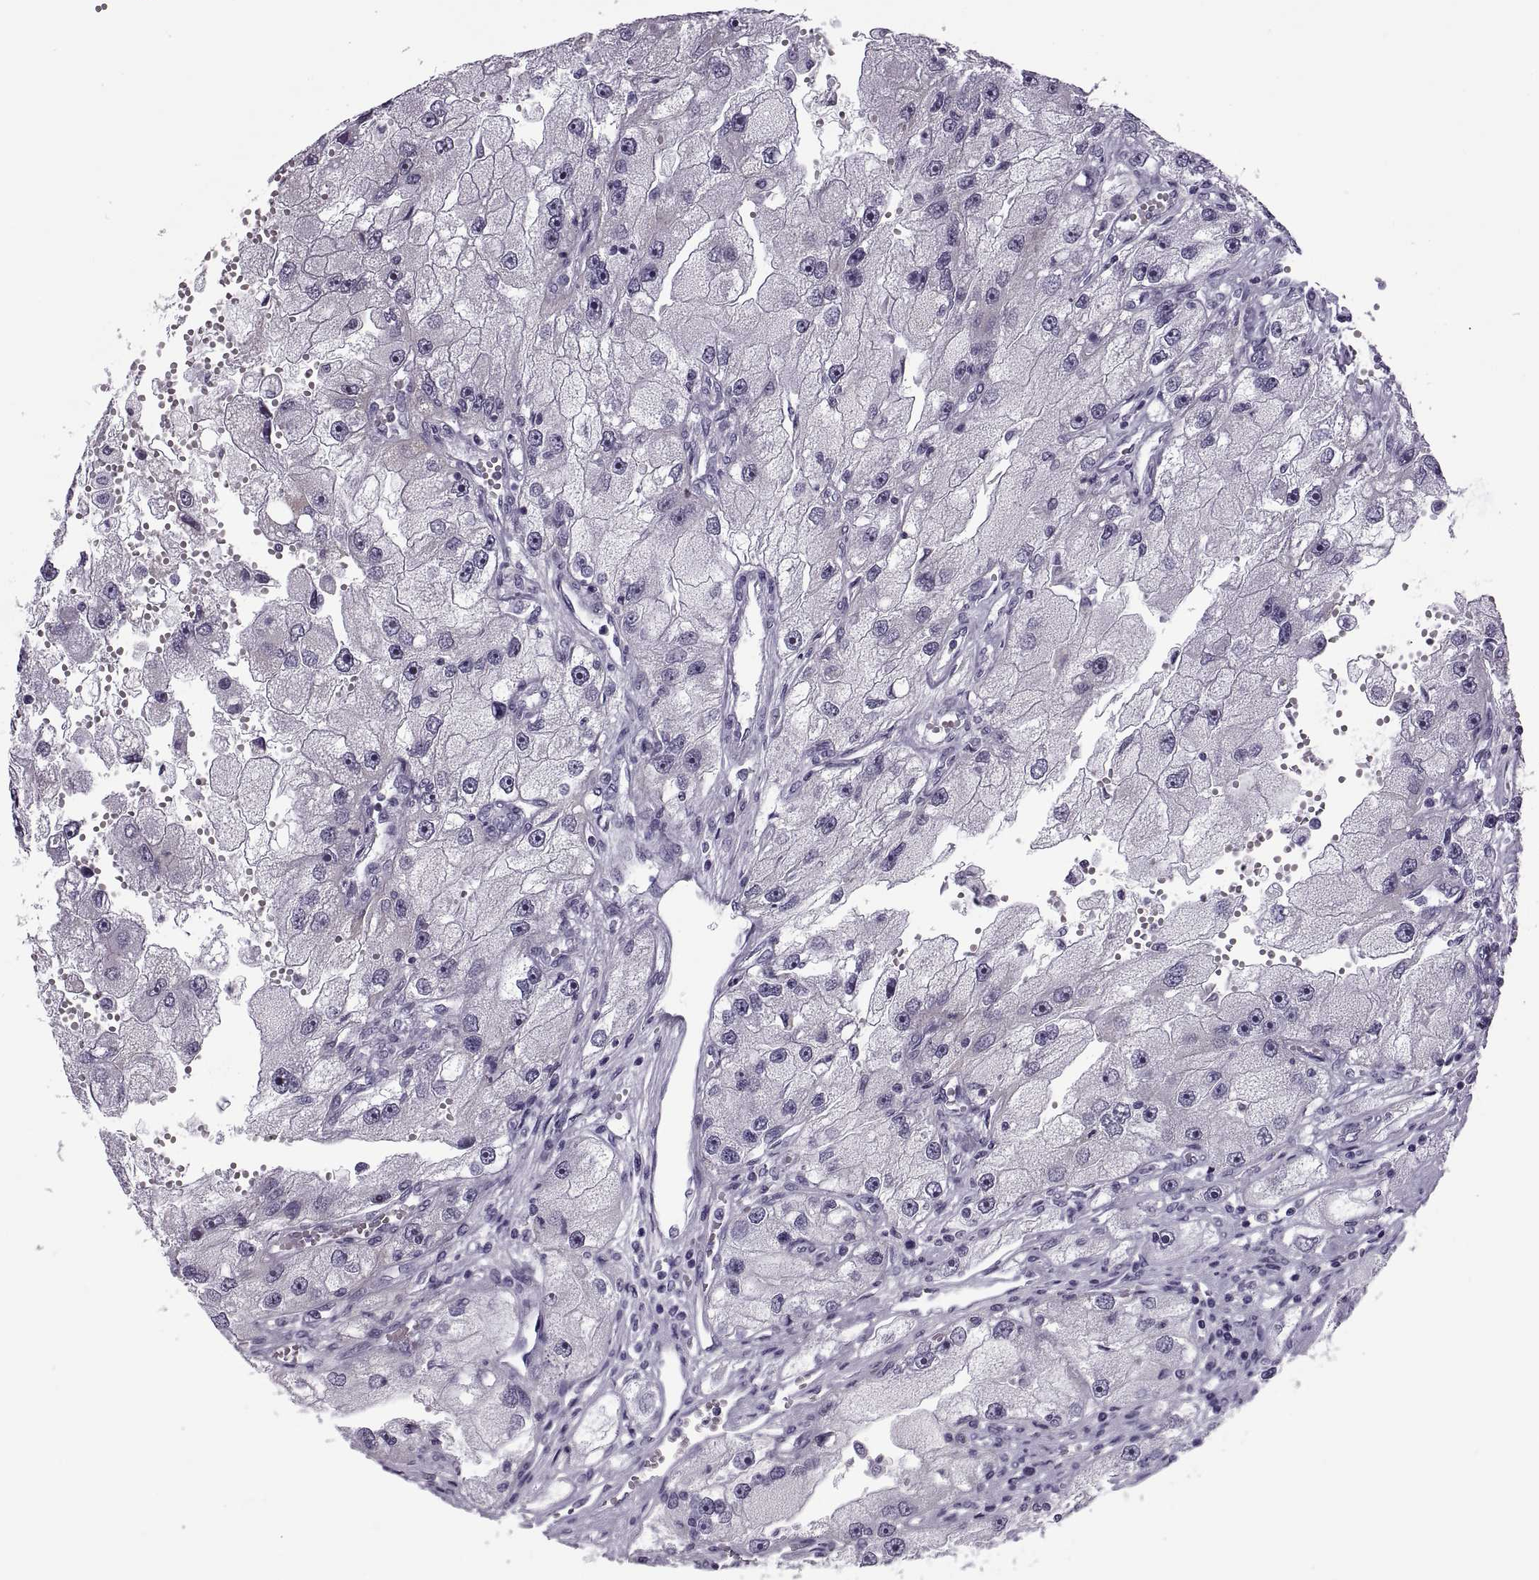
{"staining": {"intensity": "negative", "quantity": "none", "location": "none"}, "tissue": "renal cancer", "cell_type": "Tumor cells", "image_type": "cancer", "snomed": [{"axis": "morphology", "description": "Adenocarcinoma, NOS"}, {"axis": "topography", "description": "Kidney"}], "caption": "Immunohistochemistry histopathology image of renal cancer stained for a protein (brown), which shows no positivity in tumor cells.", "gene": "TBC1D3G", "patient": {"sex": "male", "age": 63}}